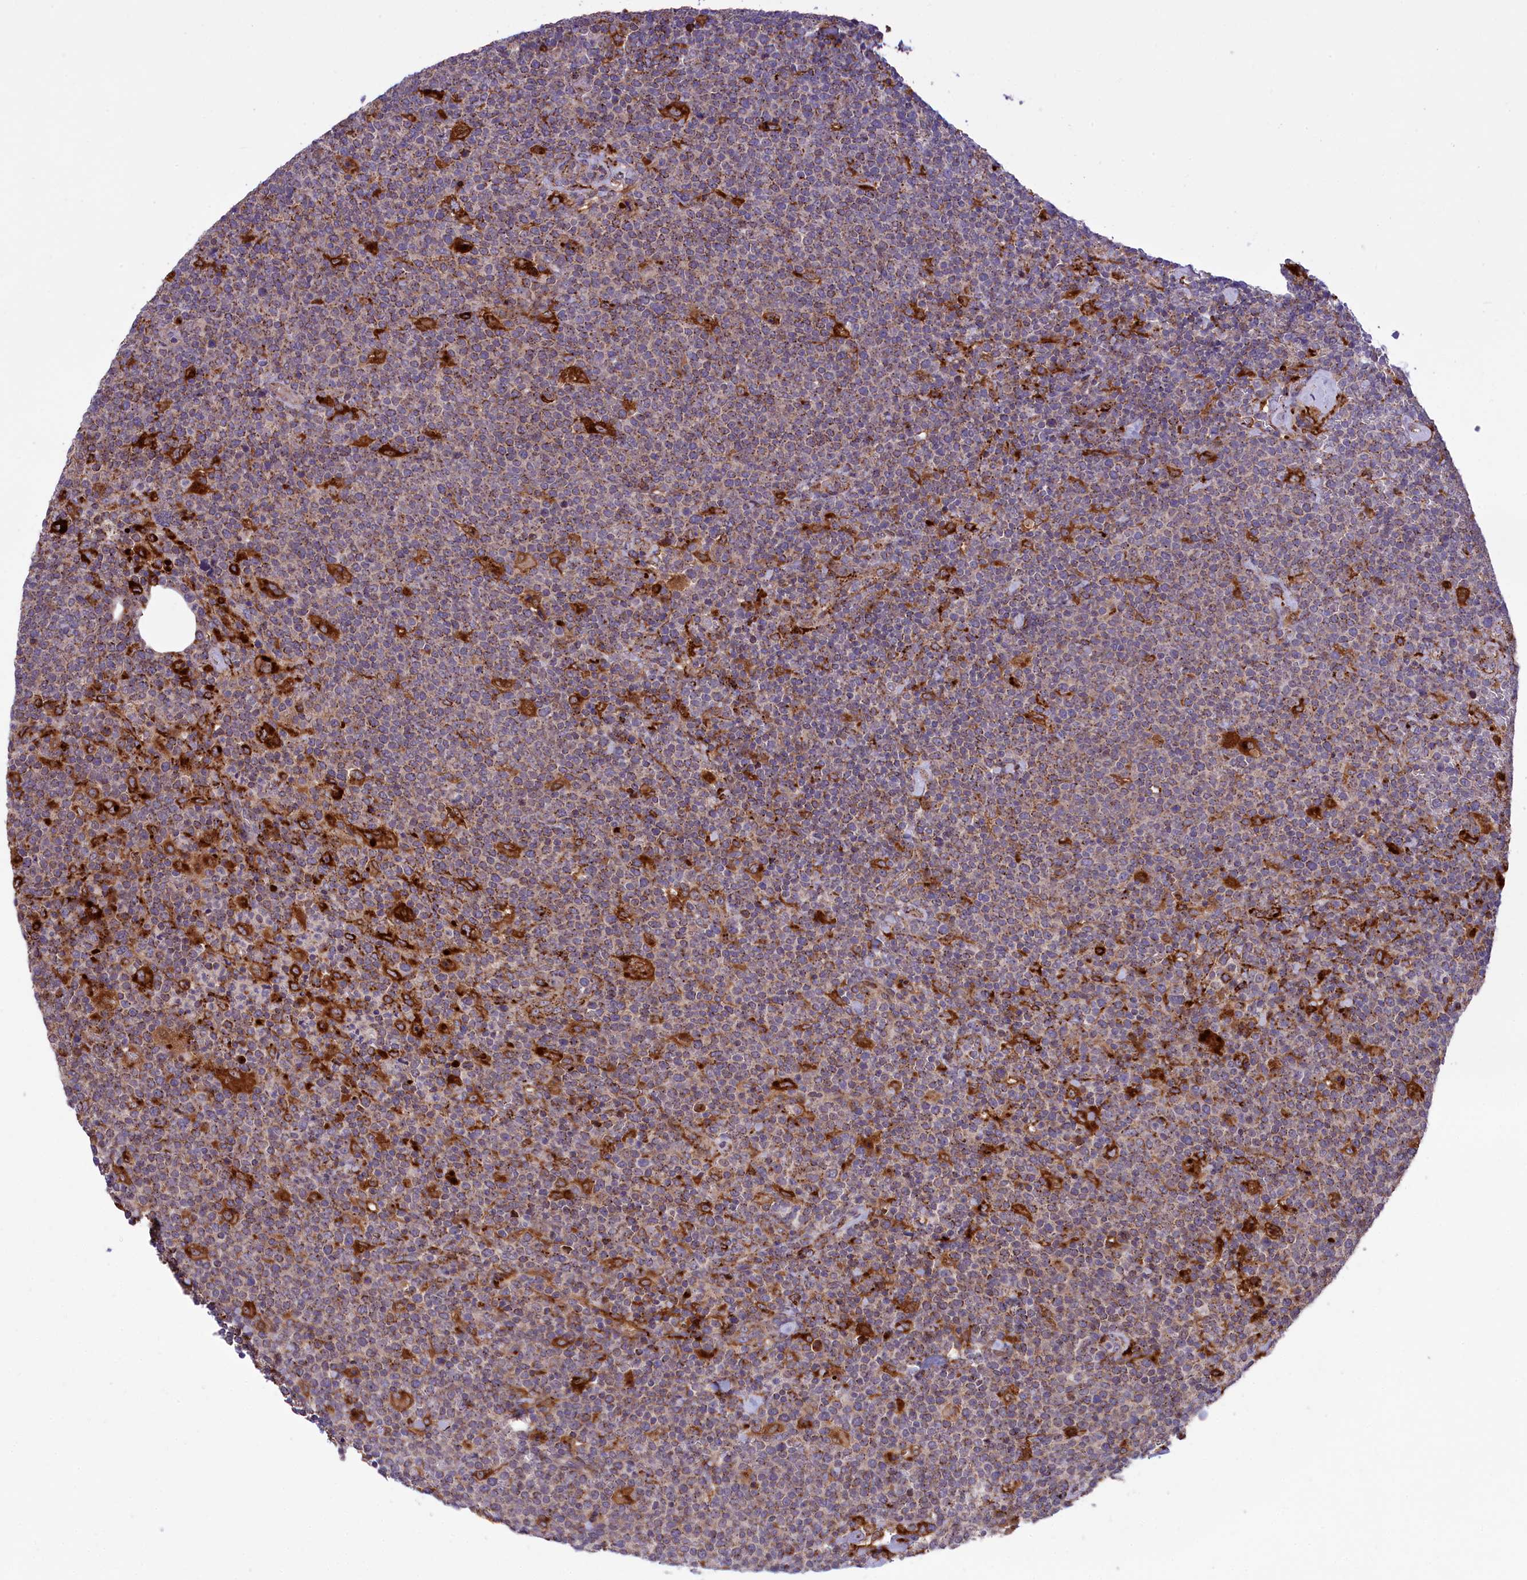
{"staining": {"intensity": "strong", "quantity": "<25%", "location": "cytoplasmic/membranous"}, "tissue": "lymphoma", "cell_type": "Tumor cells", "image_type": "cancer", "snomed": [{"axis": "morphology", "description": "Malignant lymphoma, non-Hodgkin's type, High grade"}, {"axis": "topography", "description": "Lymph node"}], "caption": "A brown stain labels strong cytoplasmic/membranous staining of a protein in human lymphoma tumor cells. Using DAB (3,3'-diaminobenzidine) (brown) and hematoxylin (blue) stains, captured at high magnification using brightfield microscopy.", "gene": "MAN2B1", "patient": {"sex": "male", "age": 61}}